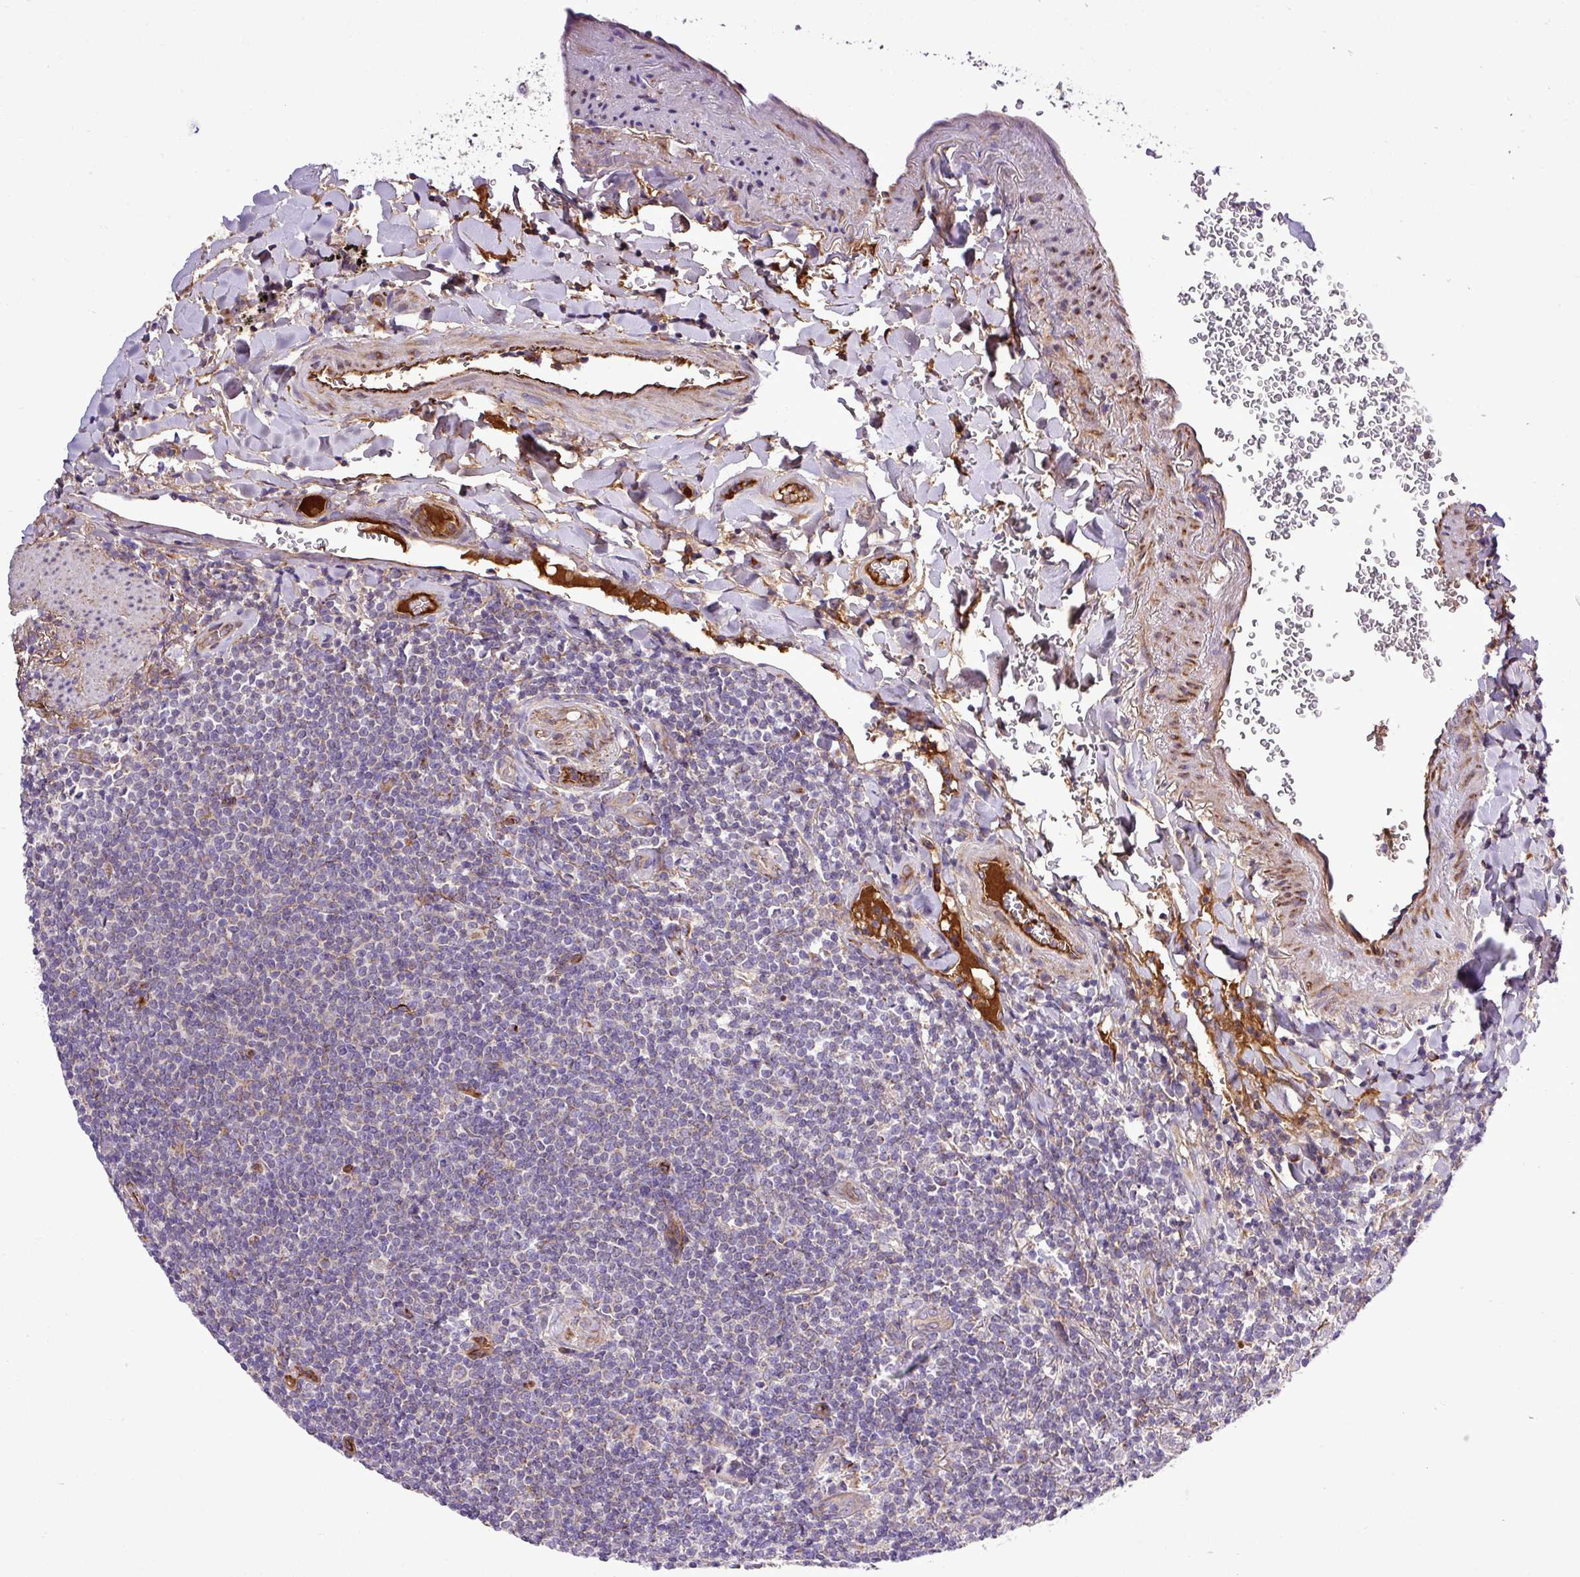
{"staining": {"intensity": "negative", "quantity": "none", "location": "none"}, "tissue": "lymphoma", "cell_type": "Tumor cells", "image_type": "cancer", "snomed": [{"axis": "morphology", "description": "Malignant lymphoma, non-Hodgkin's type, Low grade"}, {"axis": "topography", "description": "Lung"}], "caption": "There is no significant staining in tumor cells of lymphoma.", "gene": "CWH43", "patient": {"sex": "female", "age": 71}}